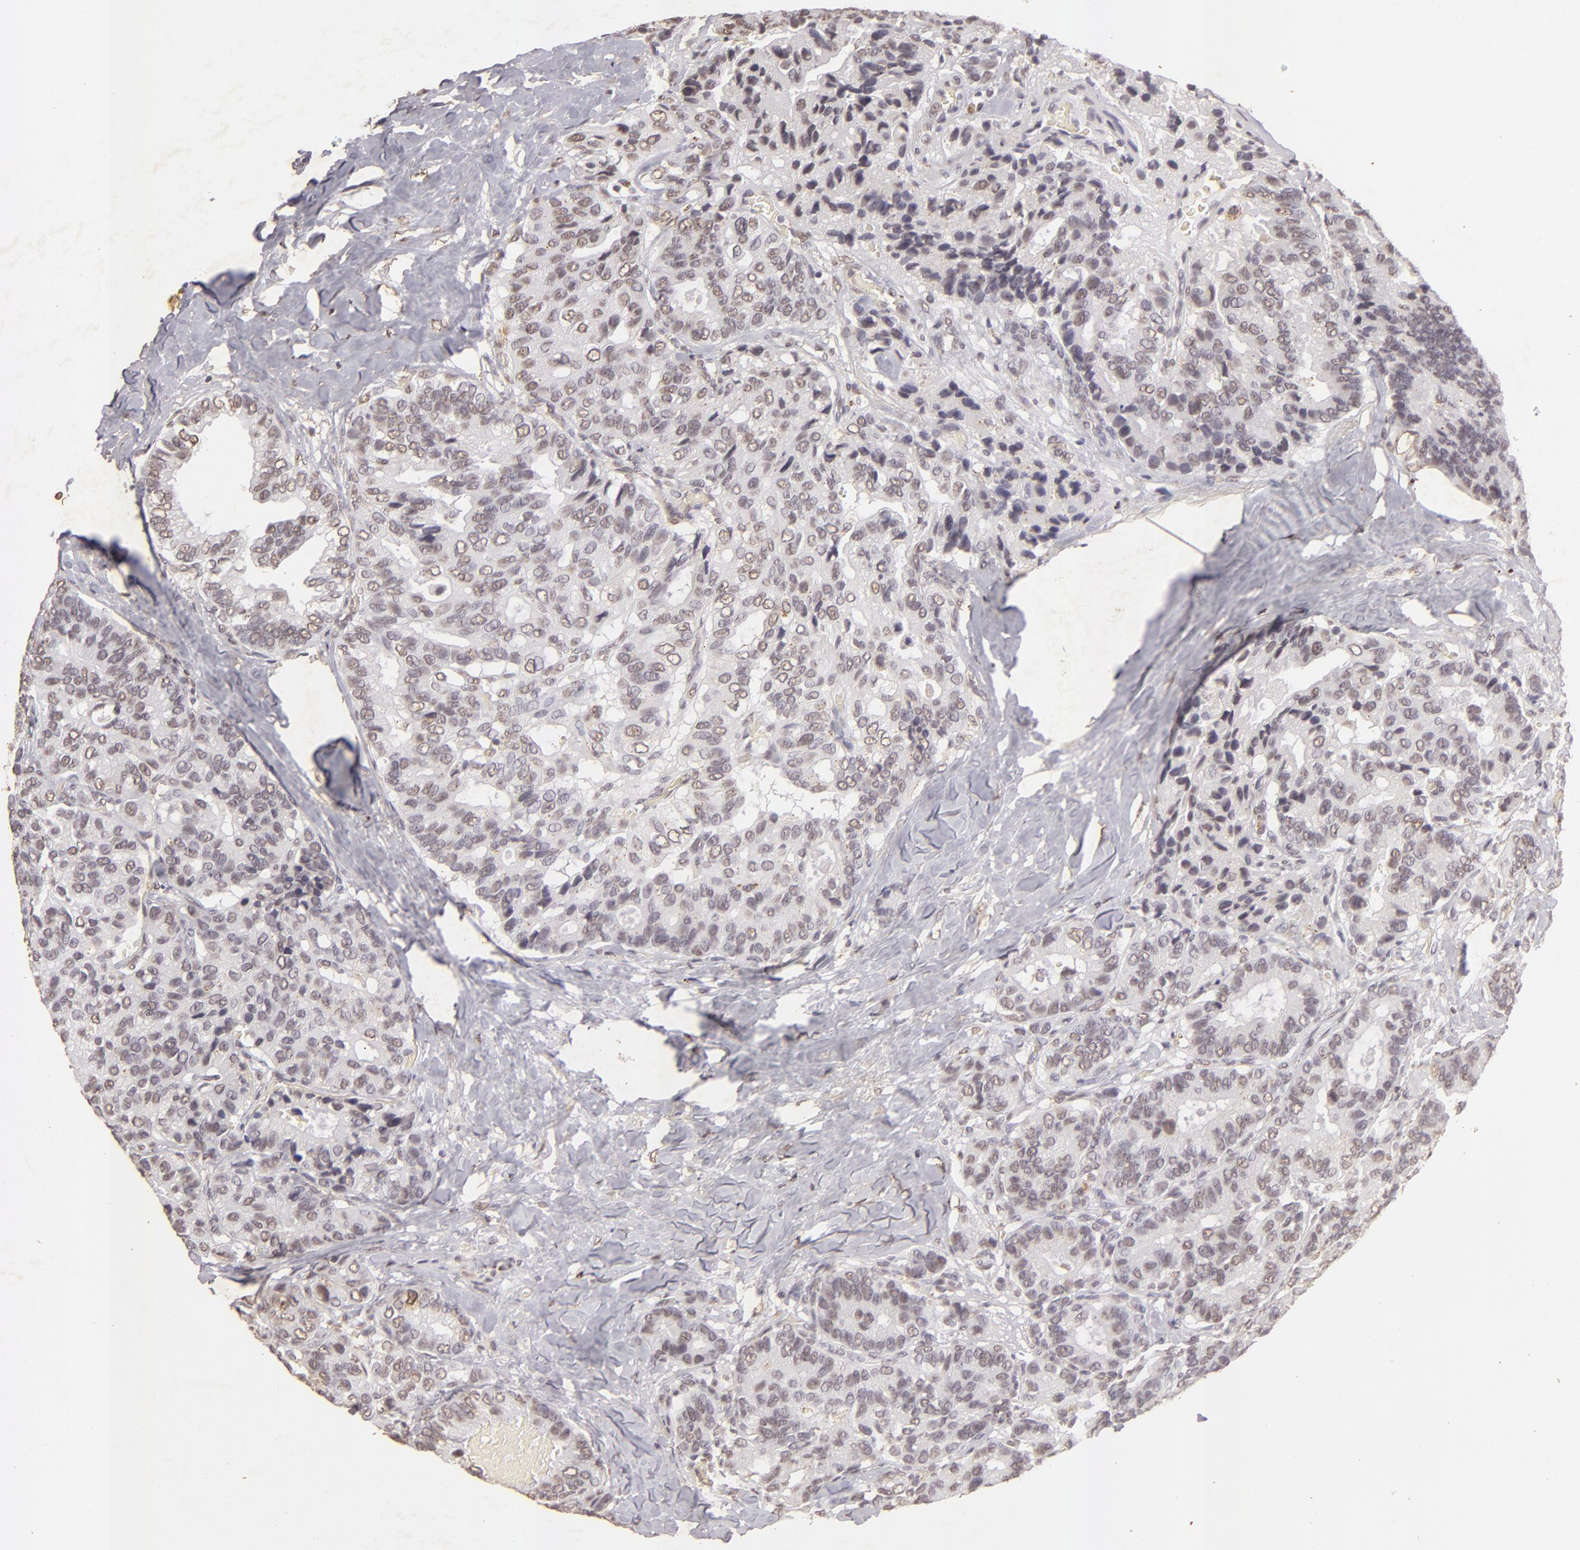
{"staining": {"intensity": "weak", "quantity": "<25%", "location": "nuclear"}, "tissue": "breast cancer", "cell_type": "Tumor cells", "image_type": "cancer", "snomed": [{"axis": "morphology", "description": "Duct carcinoma"}, {"axis": "topography", "description": "Breast"}], "caption": "This is a histopathology image of immunohistochemistry (IHC) staining of breast intraductal carcinoma, which shows no positivity in tumor cells. Nuclei are stained in blue.", "gene": "CBX3", "patient": {"sex": "female", "age": 69}}